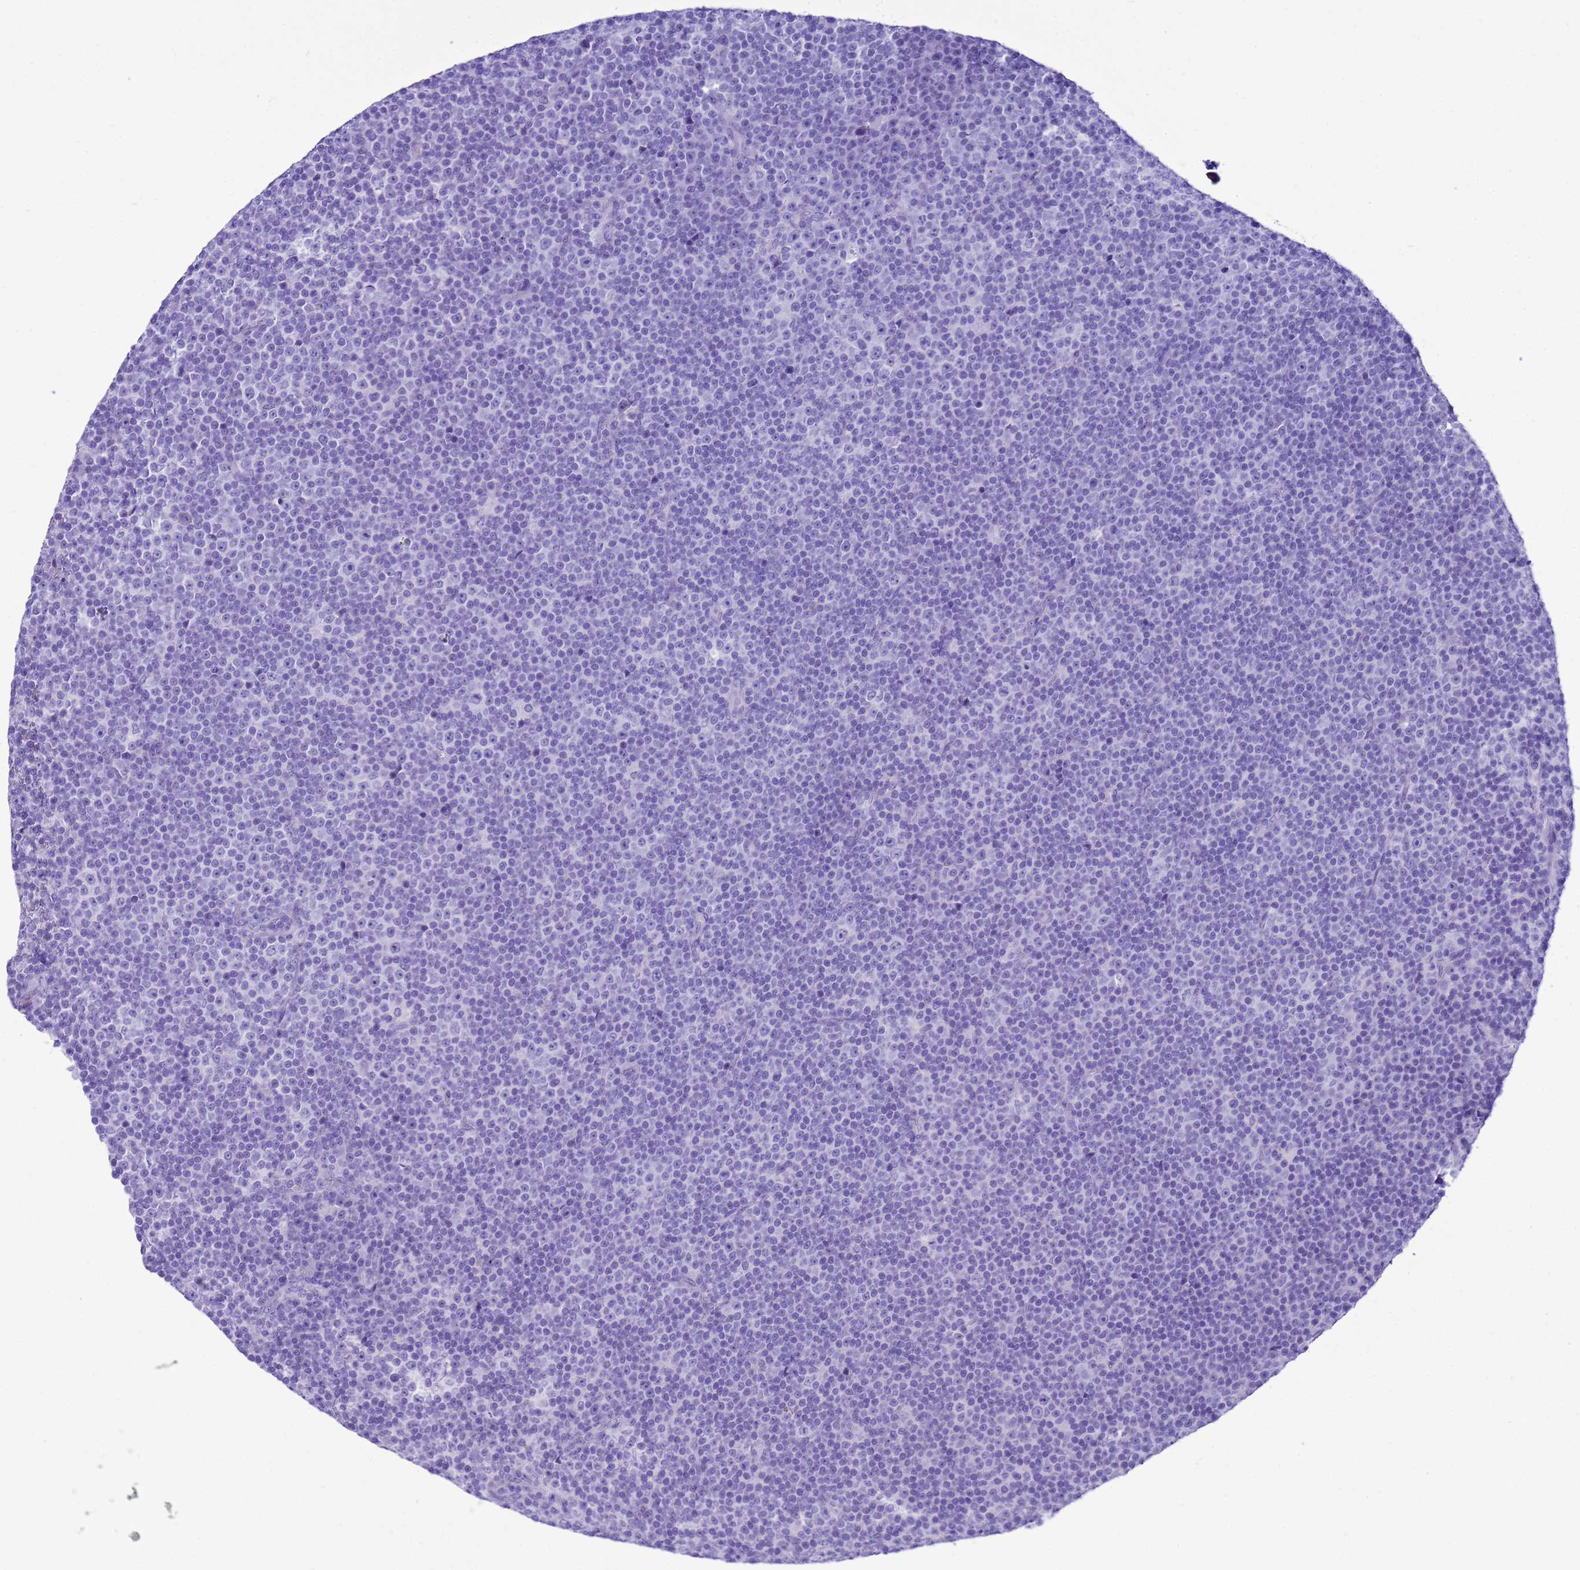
{"staining": {"intensity": "negative", "quantity": "none", "location": "none"}, "tissue": "lymphoma", "cell_type": "Tumor cells", "image_type": "cancer", "snomed": [{"axis": "morphology", "description": "Malignant lymphoma, non-Hodgkin's type, Low grade"}, {"axis": "topography", "description": "Lymph node"}], "caption": "Tumor cells are negative for protein expression in human low-grade malignant lymphoma, non-Hodgkin's type.", "gene": "BEST2", "patient": {"sex": "female", "age": 67}}